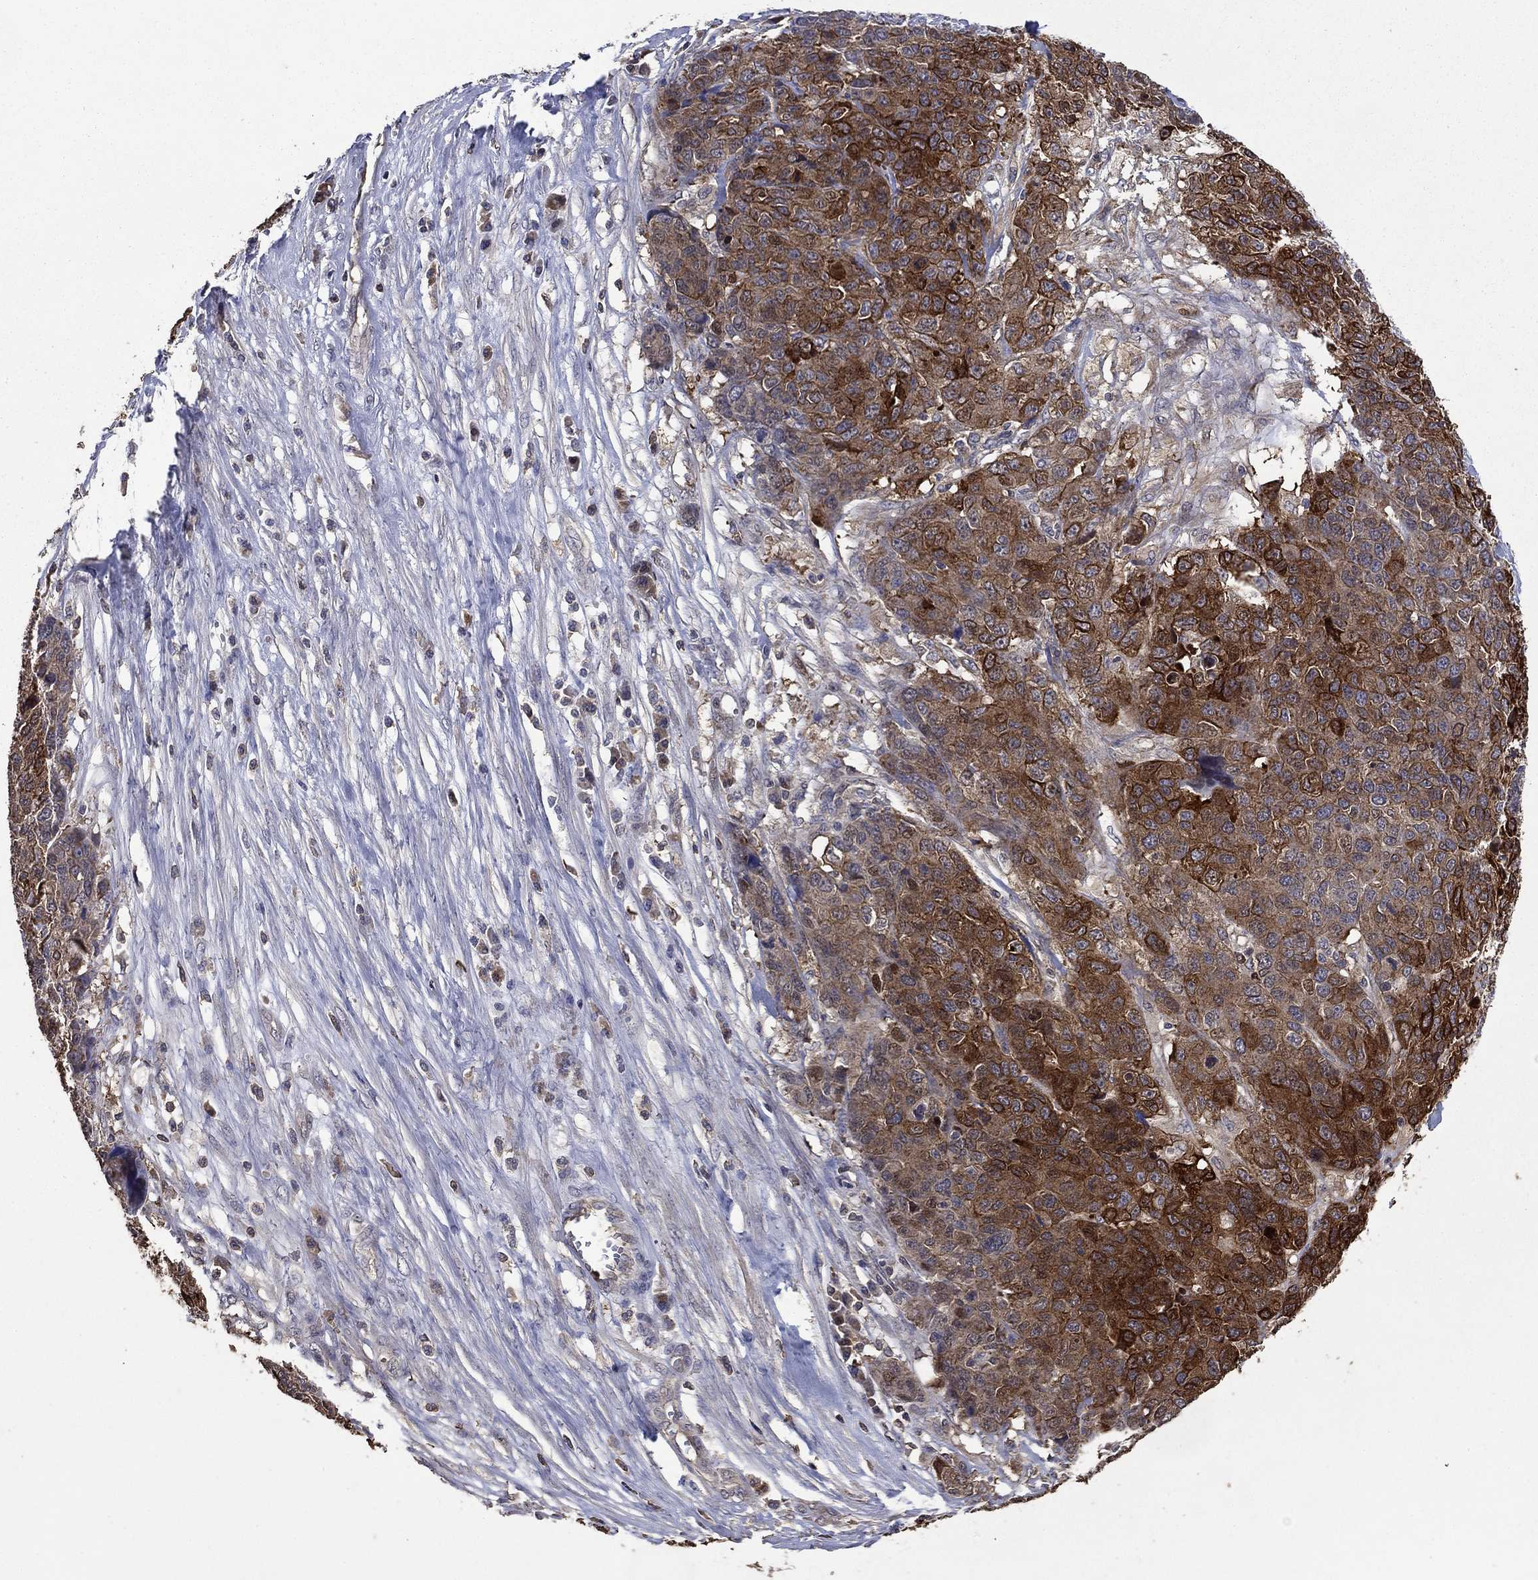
{"staining": {"intensity": "strong", "quantity": ">75%", "location": "cytoplasmic/membranous"}, "tissue": "ovarian cancer", "cell_type": "Tumor cells", "image_type": "cancer", "snomed": [{"axis": "morphology", "description": "Cystadenocarcinoma, serous, NOS"}, {"axis": "topography", "description": "Ovary"}], "caption": "Protein staining shows strong cytoplasmic/membranous positivity in approximately >75% of tumor cells in ovarian serous cystadenocarcinoma. (DAB (3,3'-diaminobenzidine) = brown stain, brightfield microscopy at high magnification).", "gene": "DVL1", "patient": {"sex": "female", "age": 87}}